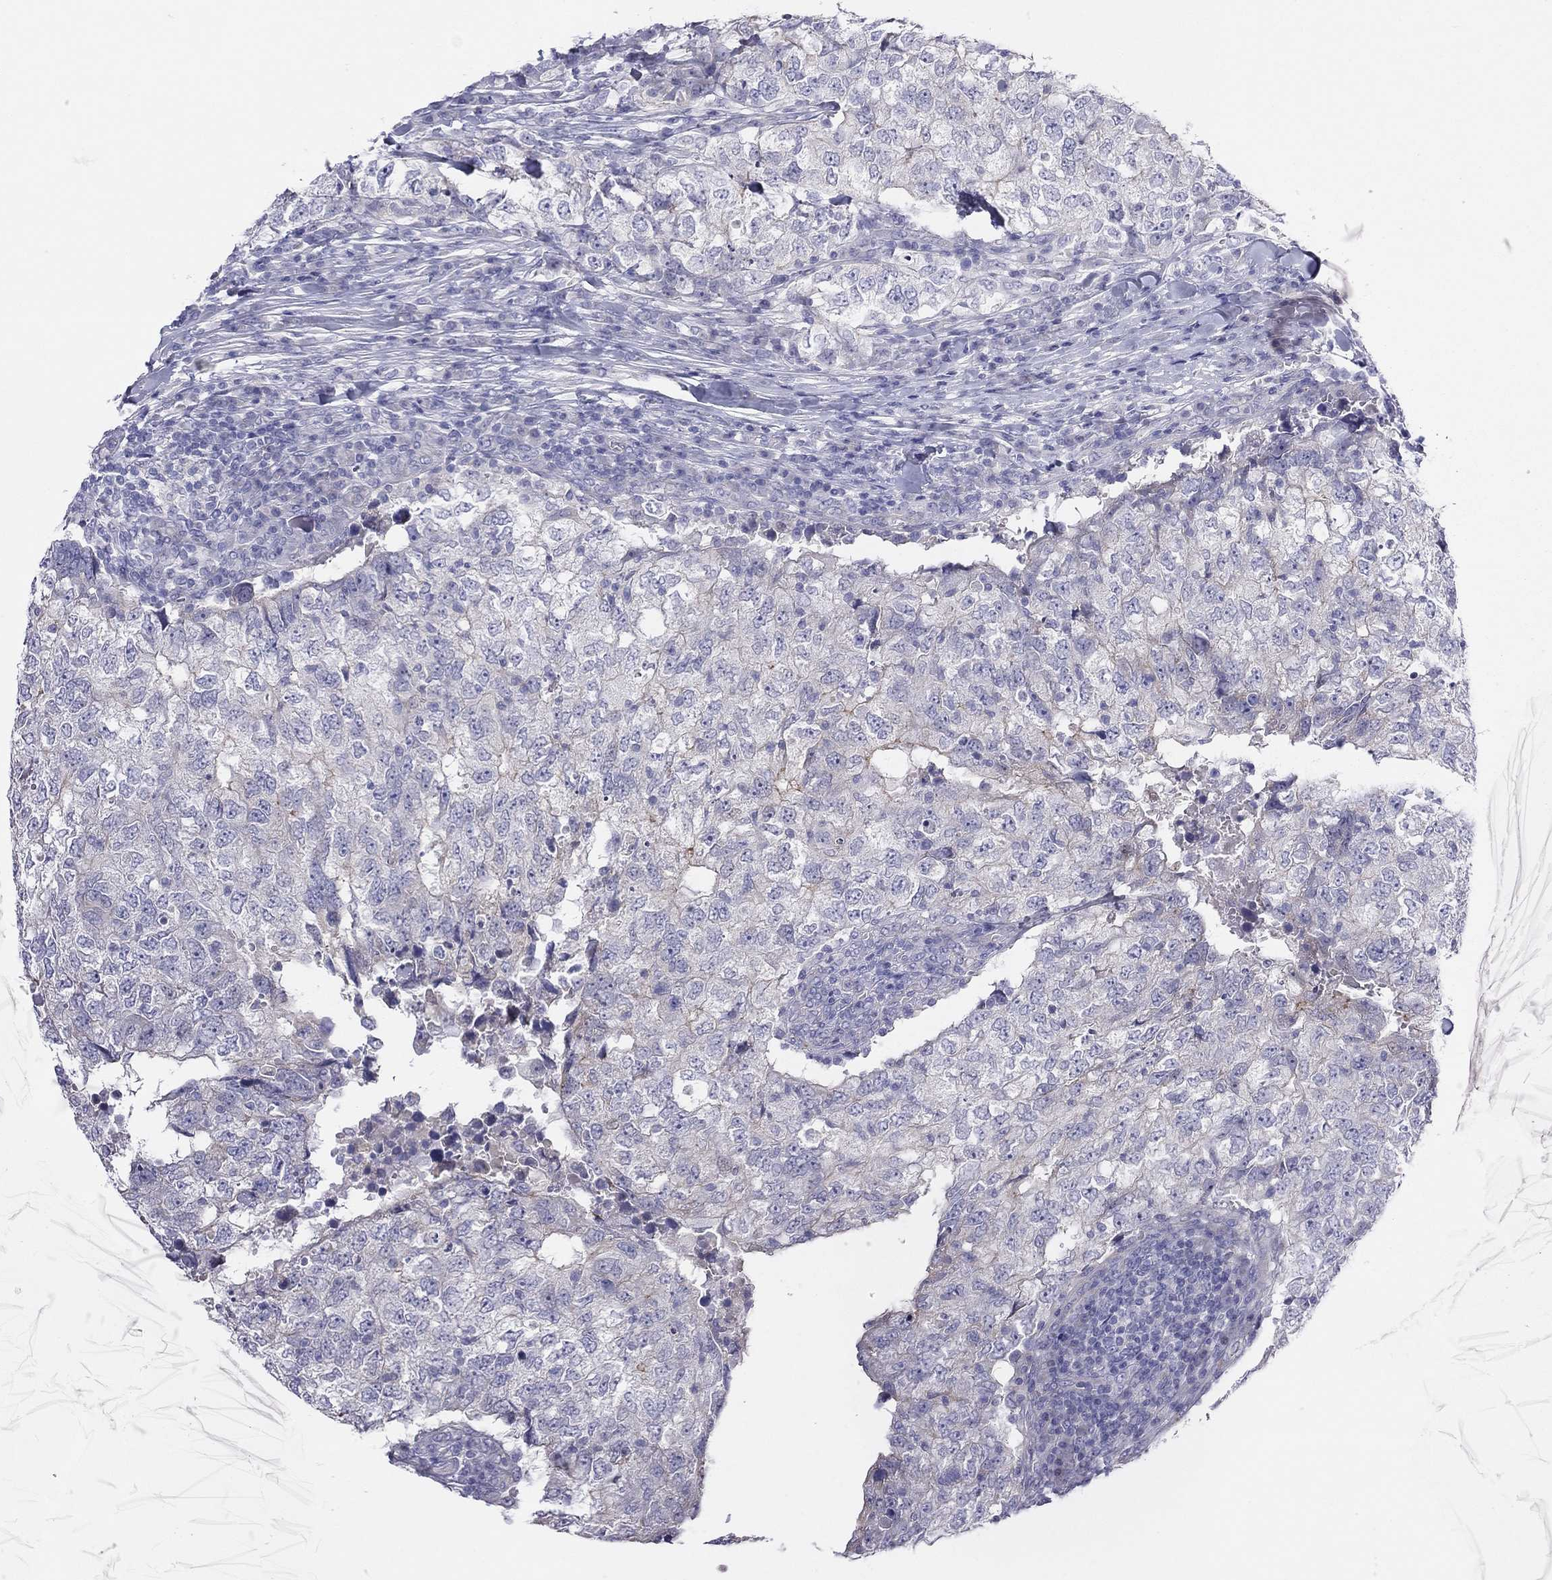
{"staining": {"intensity": "weak", "quantity": "<25%", "location": "cytoplasmic/membranous"}, "tissue": "breast cancer", "cell_type": "Tumor cells", "image_type": "cancer", "snomed": [{"axis": "morphology", "description": "Duct carcinoma"}, {"axis": "topography", "description": "Breast"}], "caption": "High power microscopy image of an immunohistochemistry (IHC) photomicrograph of invasive ductal carcinoma (breast), revealing no significant expression in tumor cells. (Stains: DAB (3,3'-diaminobenzidine) immunohistochemistry (IHC) with hematoxylin counter stain, Microscopy: brightfield microscopy at high magnification).", "gene": "MGAT4C", "patient": {"sex": "female", "age": 30}}